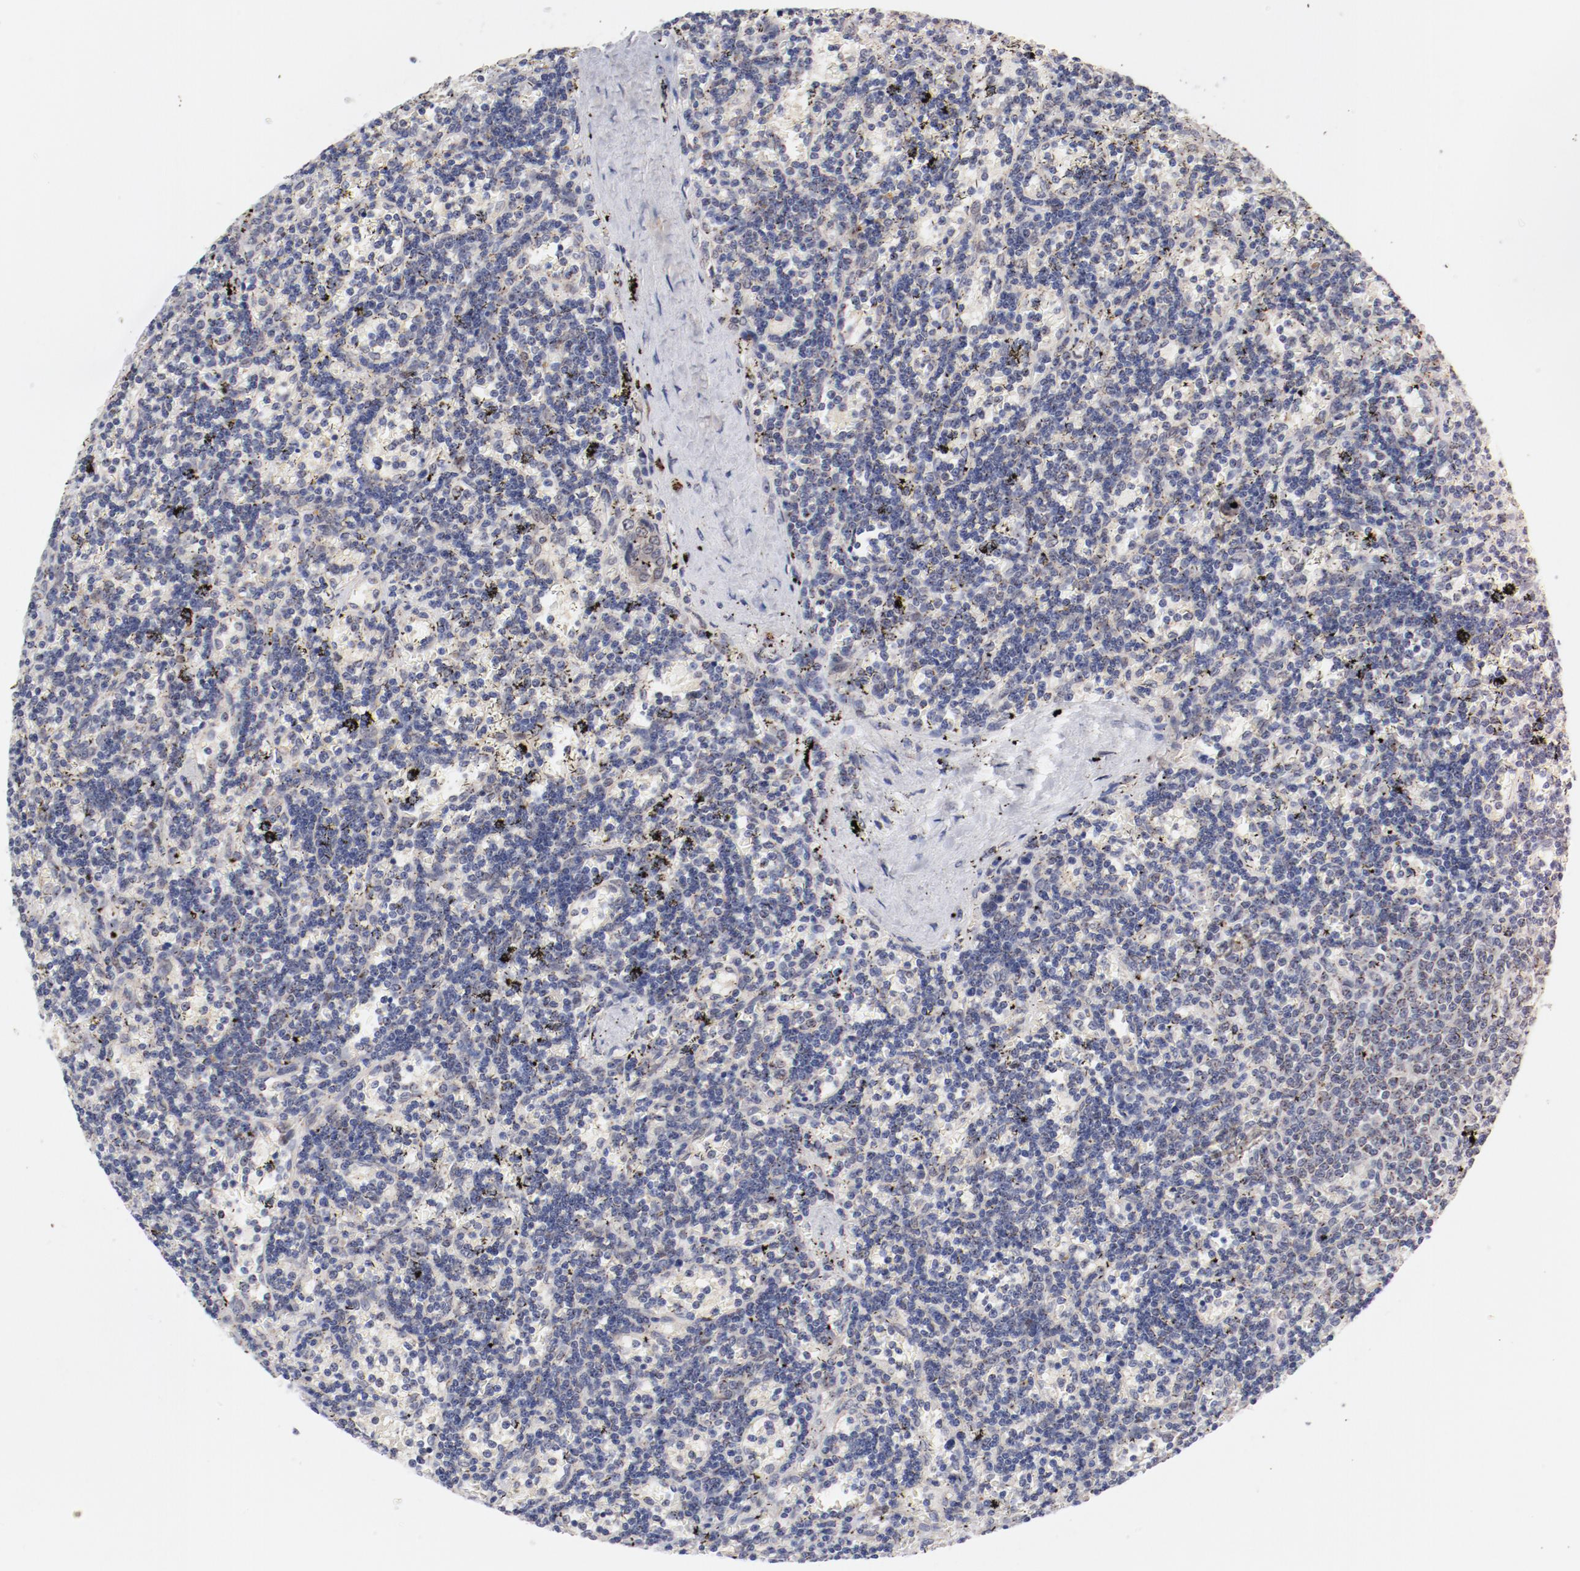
{"staining": {"intensity": "negative", "quantity": "none", "location": "none"}, "tissue": "lymphoma", "cell_type": "Tumor cells", "image_type": "cancer", "snomed": [{"axis": "morphology", "description": "Malignant lymphoma, non-Hodgkin's type, Low grade"}, {"axis": "topography", "description": "Spleen"}], "caption": "Immunohistochemical staining of human lymphoma shows no significant expression in tumor cells. The staining is performed using DAB brown chromogen with nuclei counter-stained in using hematoxylin.", "gene": "RPL12", "patient": {"sex": "male", "age": 60}}